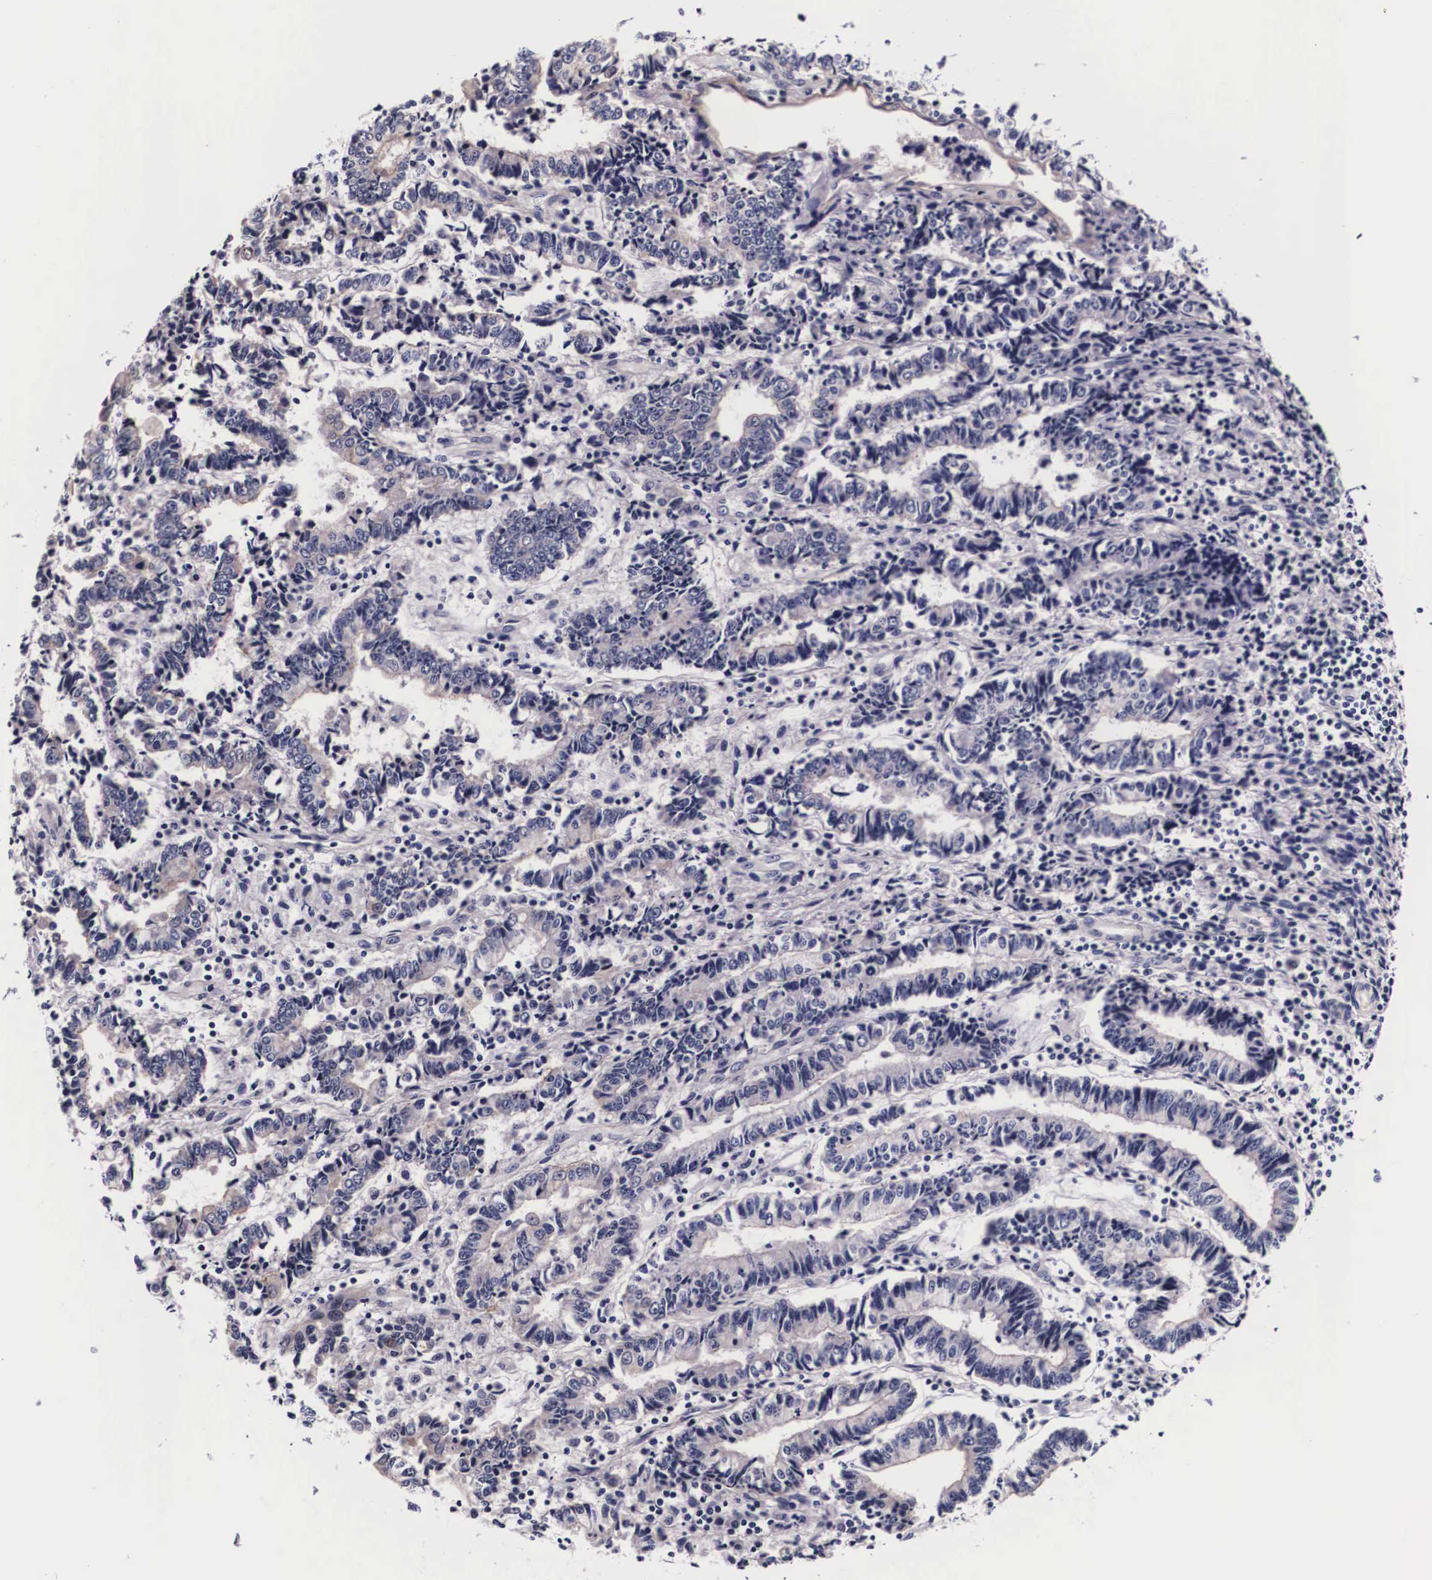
{"staining": {"intensity": "weak", "quantity": "<25%", "location": "cytoplasmic/membranous"}, "tissue": "endometrial cancer", "cell_type": "Tumor cells", "image_type": "cancer", "snomed": [{"axis": "morphology", "description": "Adenocarcinoma, NOS"}, {"axis": "topography", "description": "Endometrium"}], "caption": "The photomicrograph displays no staining of tumor cells in adenocarcinoma (endometrial).", "gene": "PHETA2", "patient": {"sex": "female", "age": 75}}